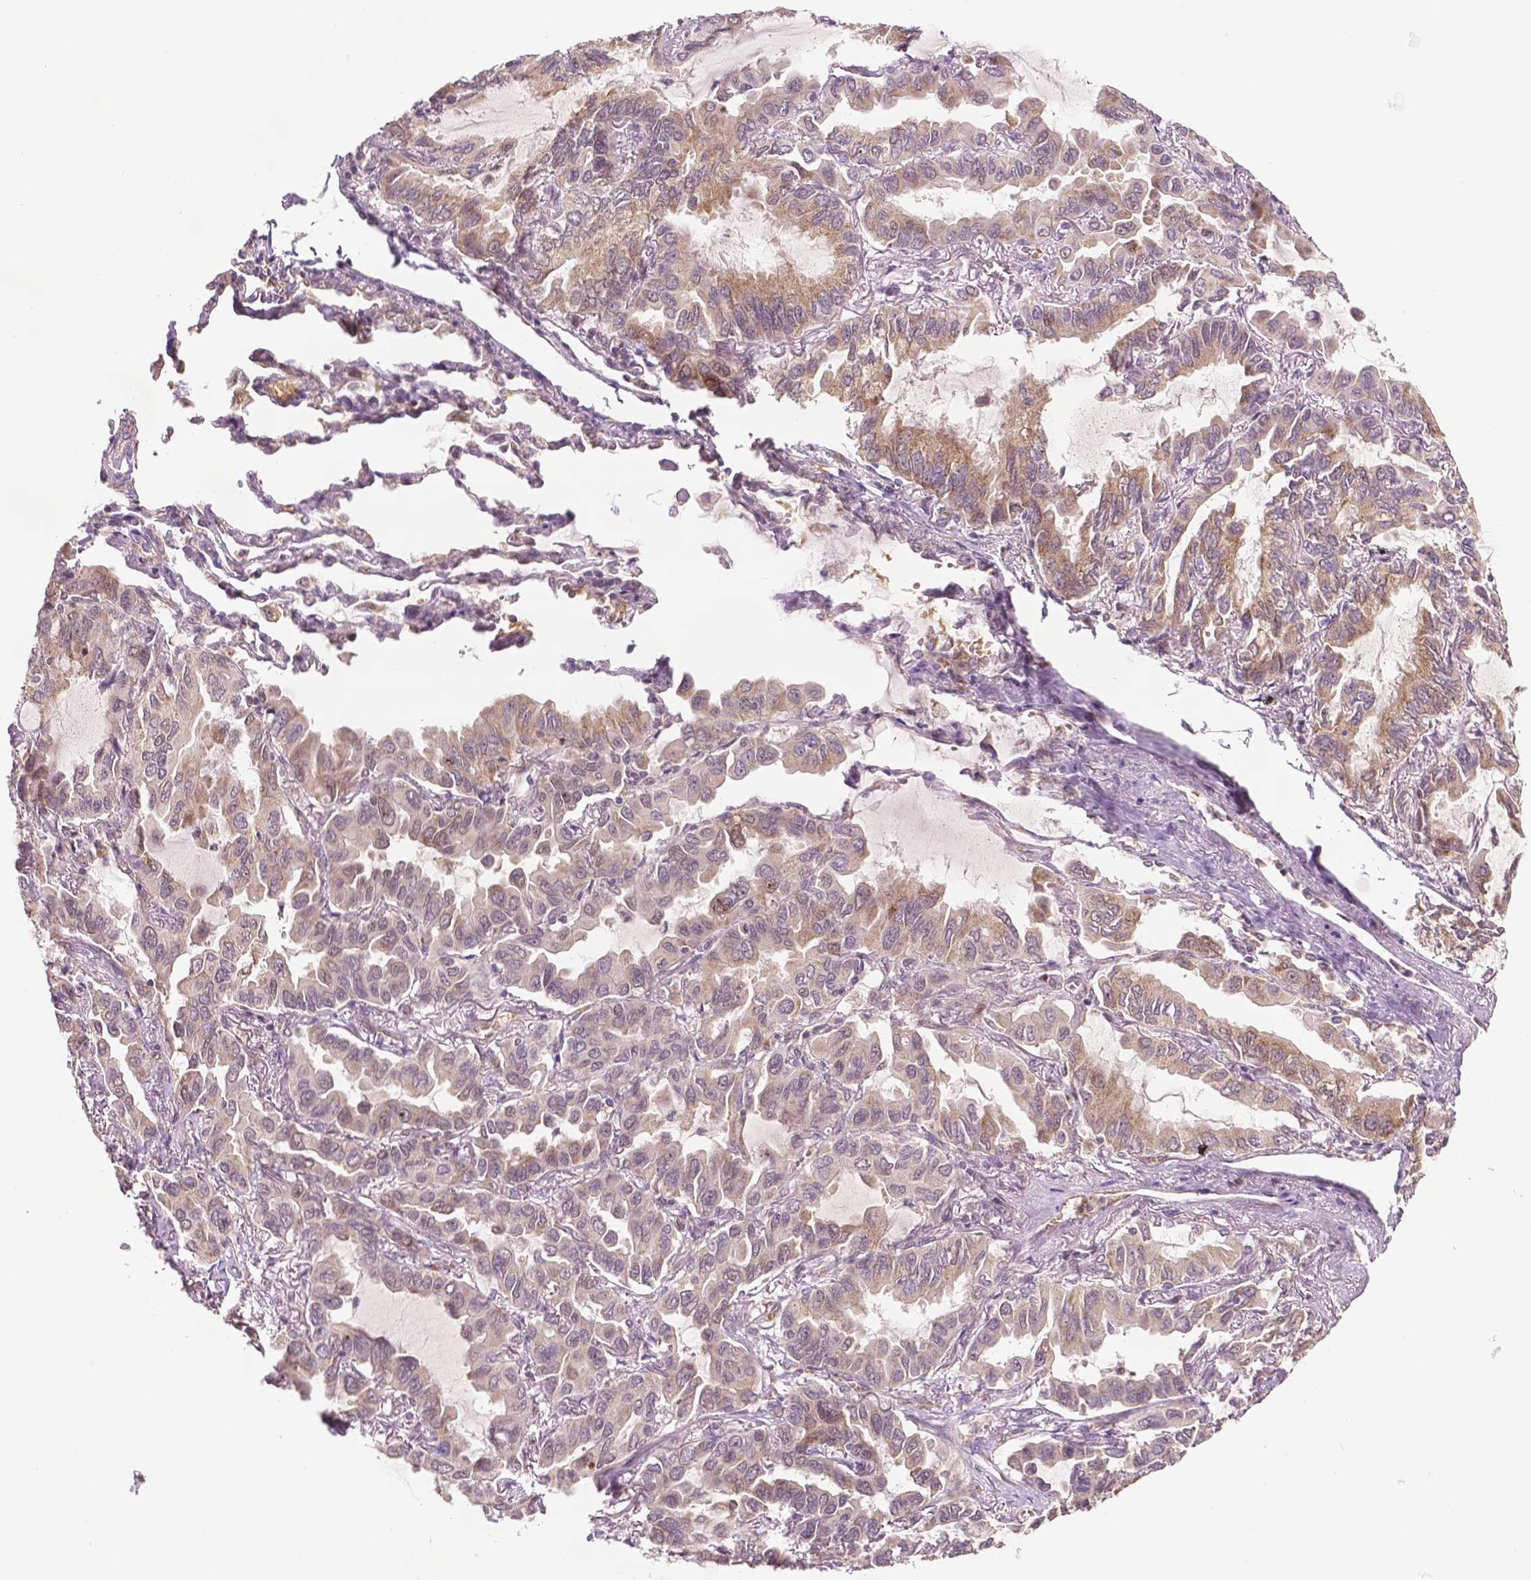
{"staining": {"intensity": "weak", "quantity": "25%-75%", "location": "cytoplasmic/membranous,nuclear"}, "tissue": "lung cancer", "cell_type": "Tumor cells", "image_type": "cancer", "snomed": [{"axis": "morphology", "description": "Adenocarcinoma, NOS"}, {"axis": "topography", "description": "Lung"}], "caption": "Human lung adenocarcinoma stained for a protein (brown) displays weak cytoplasmic/membranous and nuclear positive staining in approximately 25%-75% of tumor cells.", "gene": "ZNF41", "patient": {"sex": "male", "age": 64}}